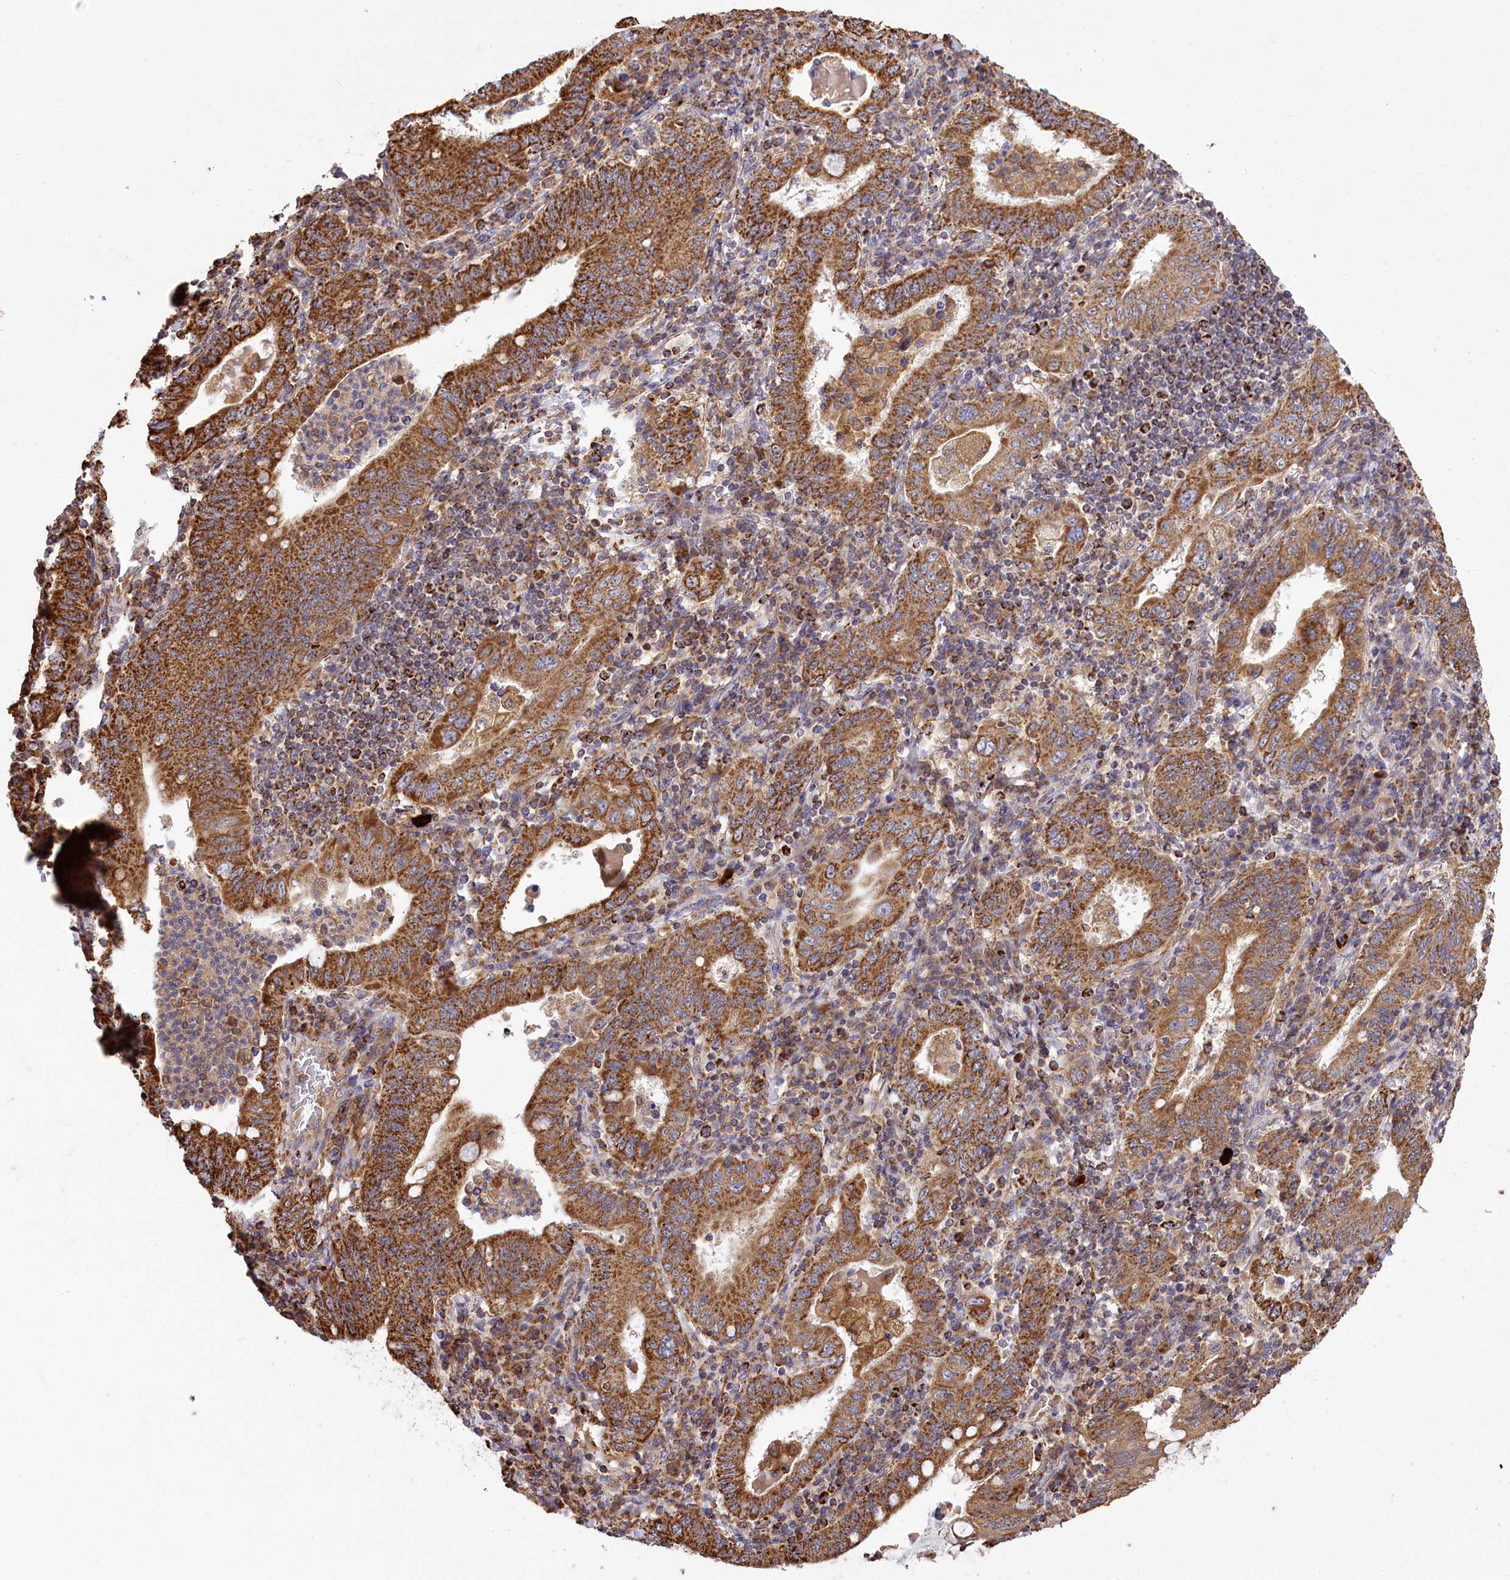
{"staining": {"intensity": "strong", "quantity": ">75%", "location": "cytoplasmic/membranous"}, "tissue": "stomach cancer", "cell_type": "Tumor cells", "image_type": "cancer", "snomed": [{"axis": "morphology", "description": "Normal tissue, NOS"}, {"axis": "morphology", "description": "Adenocarcinoma, NOS"}, {"axis": "topography", "description": "Esophagus"}, {"axis": "topography", "description": "Stomach, upper"}, {"axis": "topography", "description": "Peripheral nerve tissue"}], "caption": "Immunohistochemistry (DAB) staining of human stomach cancer (adenocarcinoma) reveals strong cytoplasmic/membranous protein expression in about >75% of tumor cells.", "gene": "CARD19", "patient": {"sex": "male", "age": 62}}